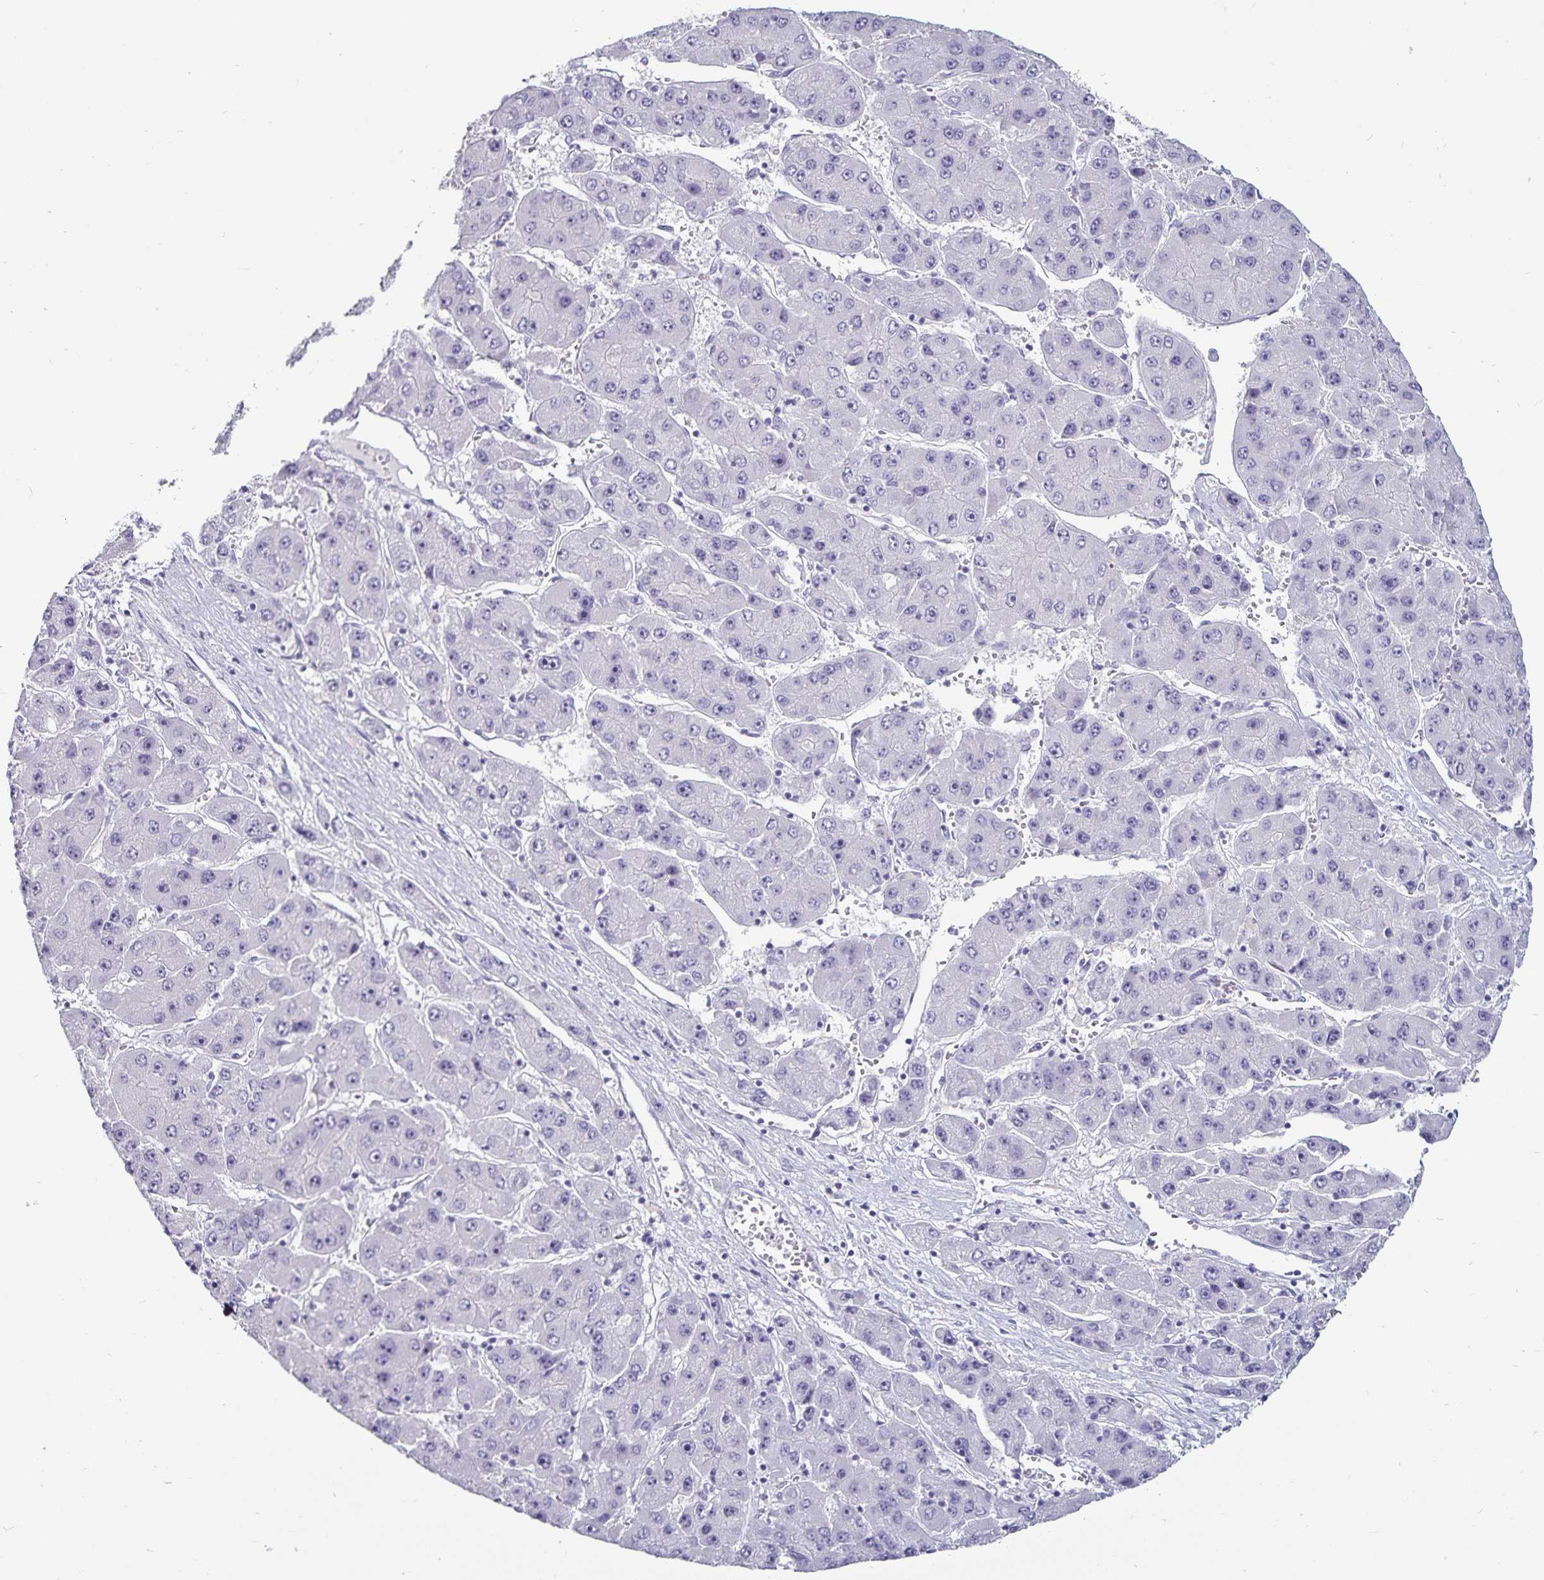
{"staining": {"intensity": "negative", "quantity": "none", "location": "none"}, "tissue": "liver cancer", "cell_type": "Tumor cells", "image_type": "cancer", "snomed": [{"axis": "morphology", "description": "Carcinoma, Hepatocellular, NOS"}, {"axis": "topography", "description": "Liver"}], "caption": "This image is of liver cancer stained with IHC to label a protein in brown with the nuclei are counter-stained blue. There is no expression in tumor cells. (DAB IHC with hematoxylin counter stain).", "gene": "DEFA6", "patient": {"sex": "female", "age": 61}}